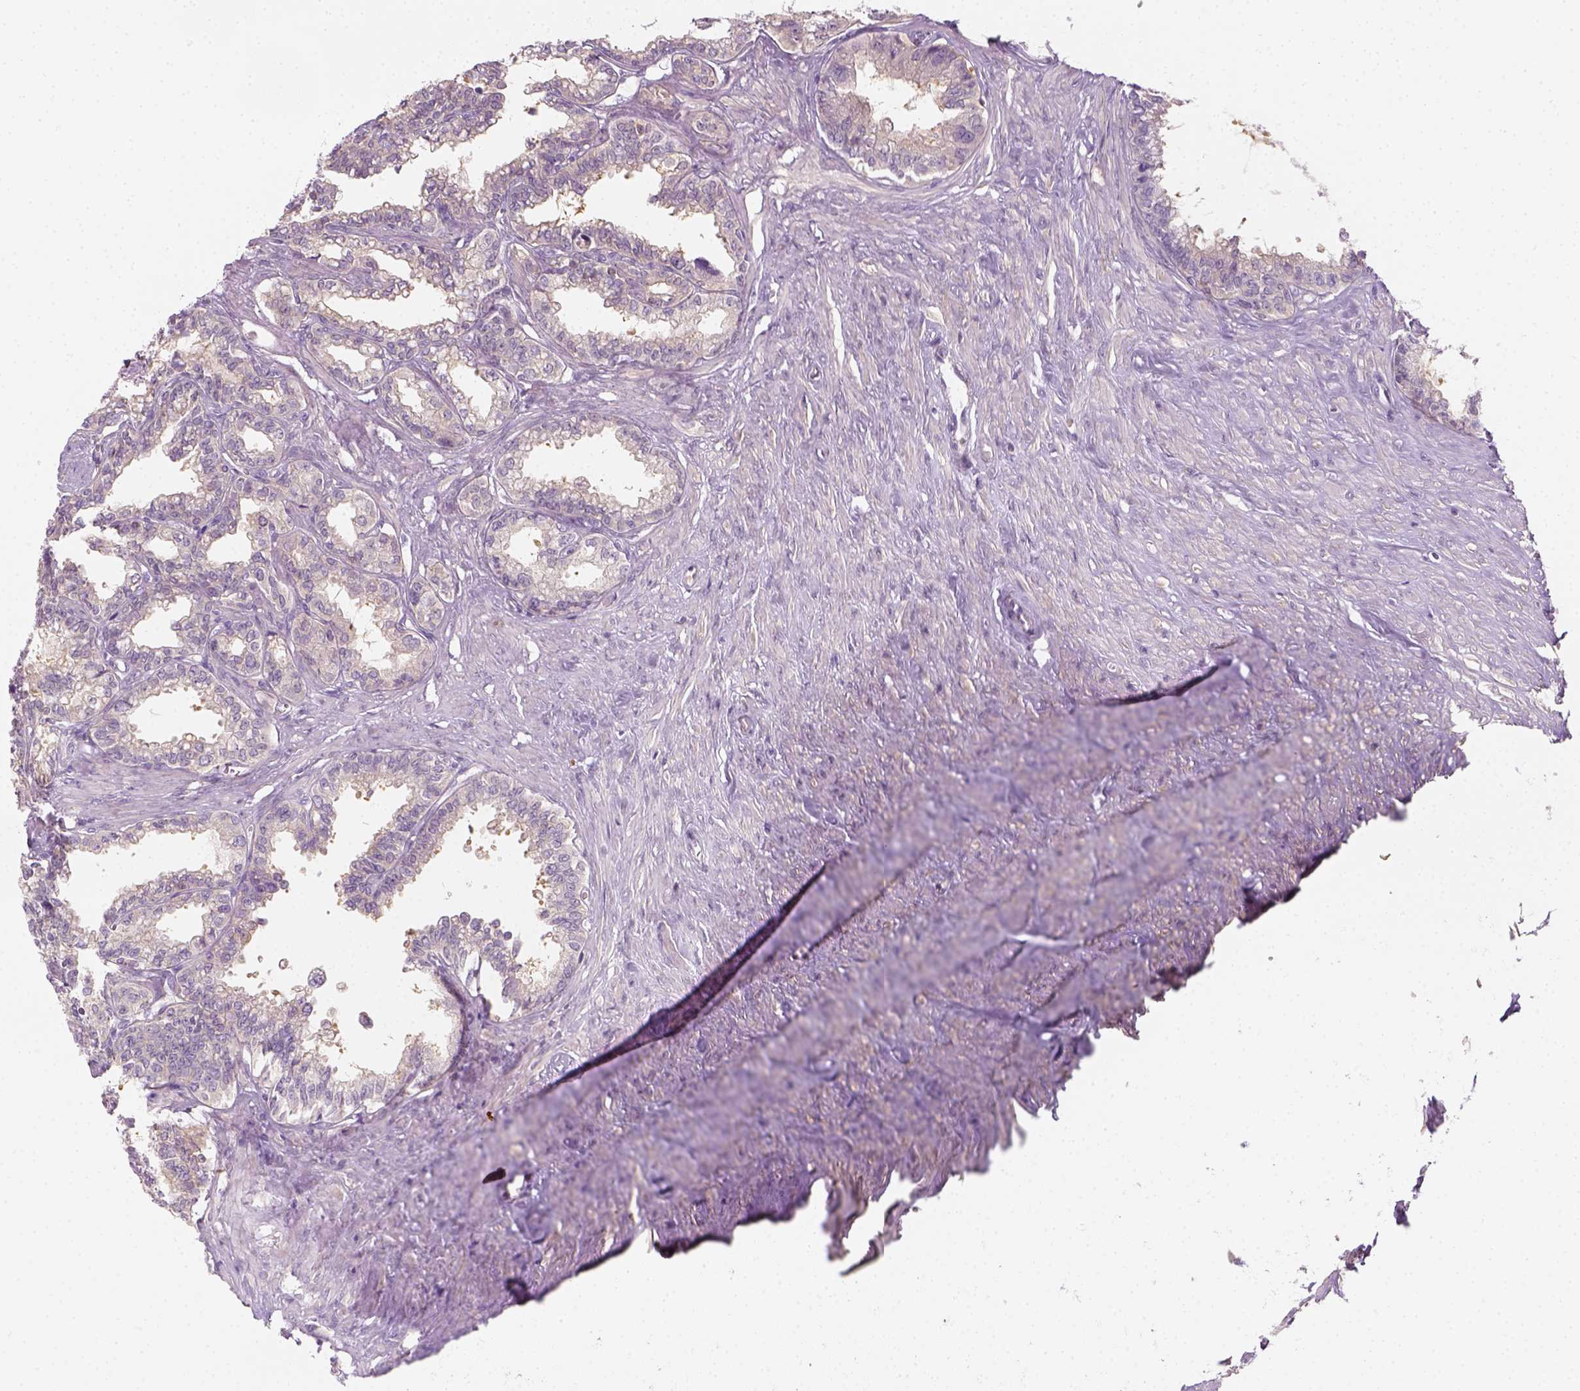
{"staining": {"intensity": "negative", "quantity": "none", "location": "none"}, "tissue": "seminal vesicle", "cell_type": "Glandular cells", "image_type": "normal", "snomed": [{"axis": "morphology", "description": "Normal tissue, NOS"}, {"axis": "morphology", "description": "Urothelial carcinoma, NOS"}, {"axis": "topography", "description": "Urinary bladder"}, {"axis": "topography", "description": "Seminal veicle"}], "caption": "High power microscopy photomicrograph of an immunohistochemistry photomicrograph of unremarkable seminal vesicle, revealing no significant expression in glandular cells.", "gene": "EPHB1", "patient": {"sex": "male", "age": 76}}